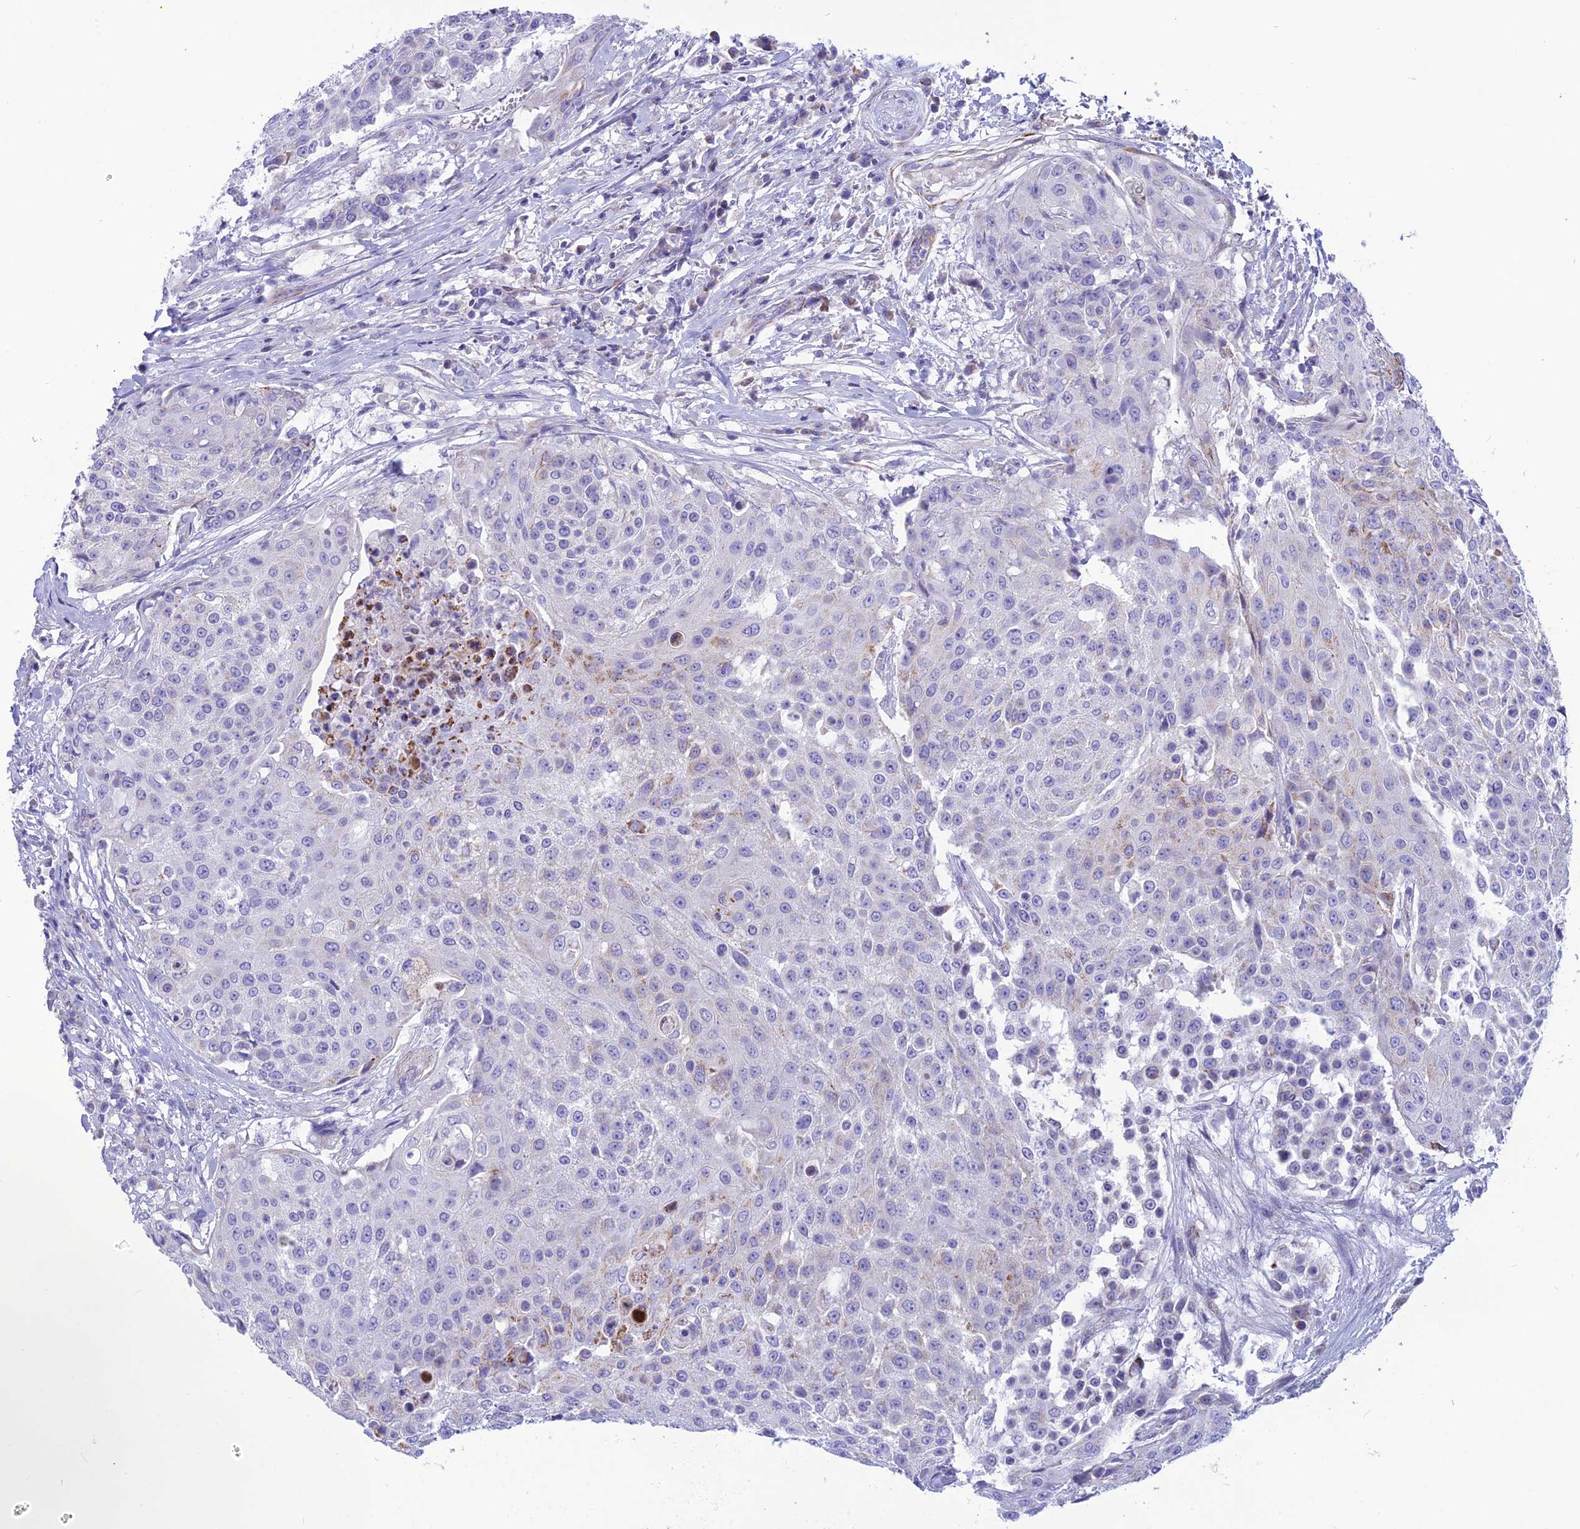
{"staining": {"intensity": "weak", "quantity": "<25%", "location": "cytoplasmic/membranous"}, "tissue": "urothelial cancer", "cell_type": "Tumor cells", "image_type": "cancer", "snomed": [{"axis": "morphology", "description": "Urothelial carcinoma, High grade"}, {"axis": "topography", "description": "Urinary bladder"}], "caption": "This photomicrograph is of urothelial cancer stained with immunohistochemistry to label a protein in brown with the nuclei are counter-stained blue. There is no staining in tumor cells.", "gene": "POMGNT1", "patient": {"sex": "female", "age": 63}}